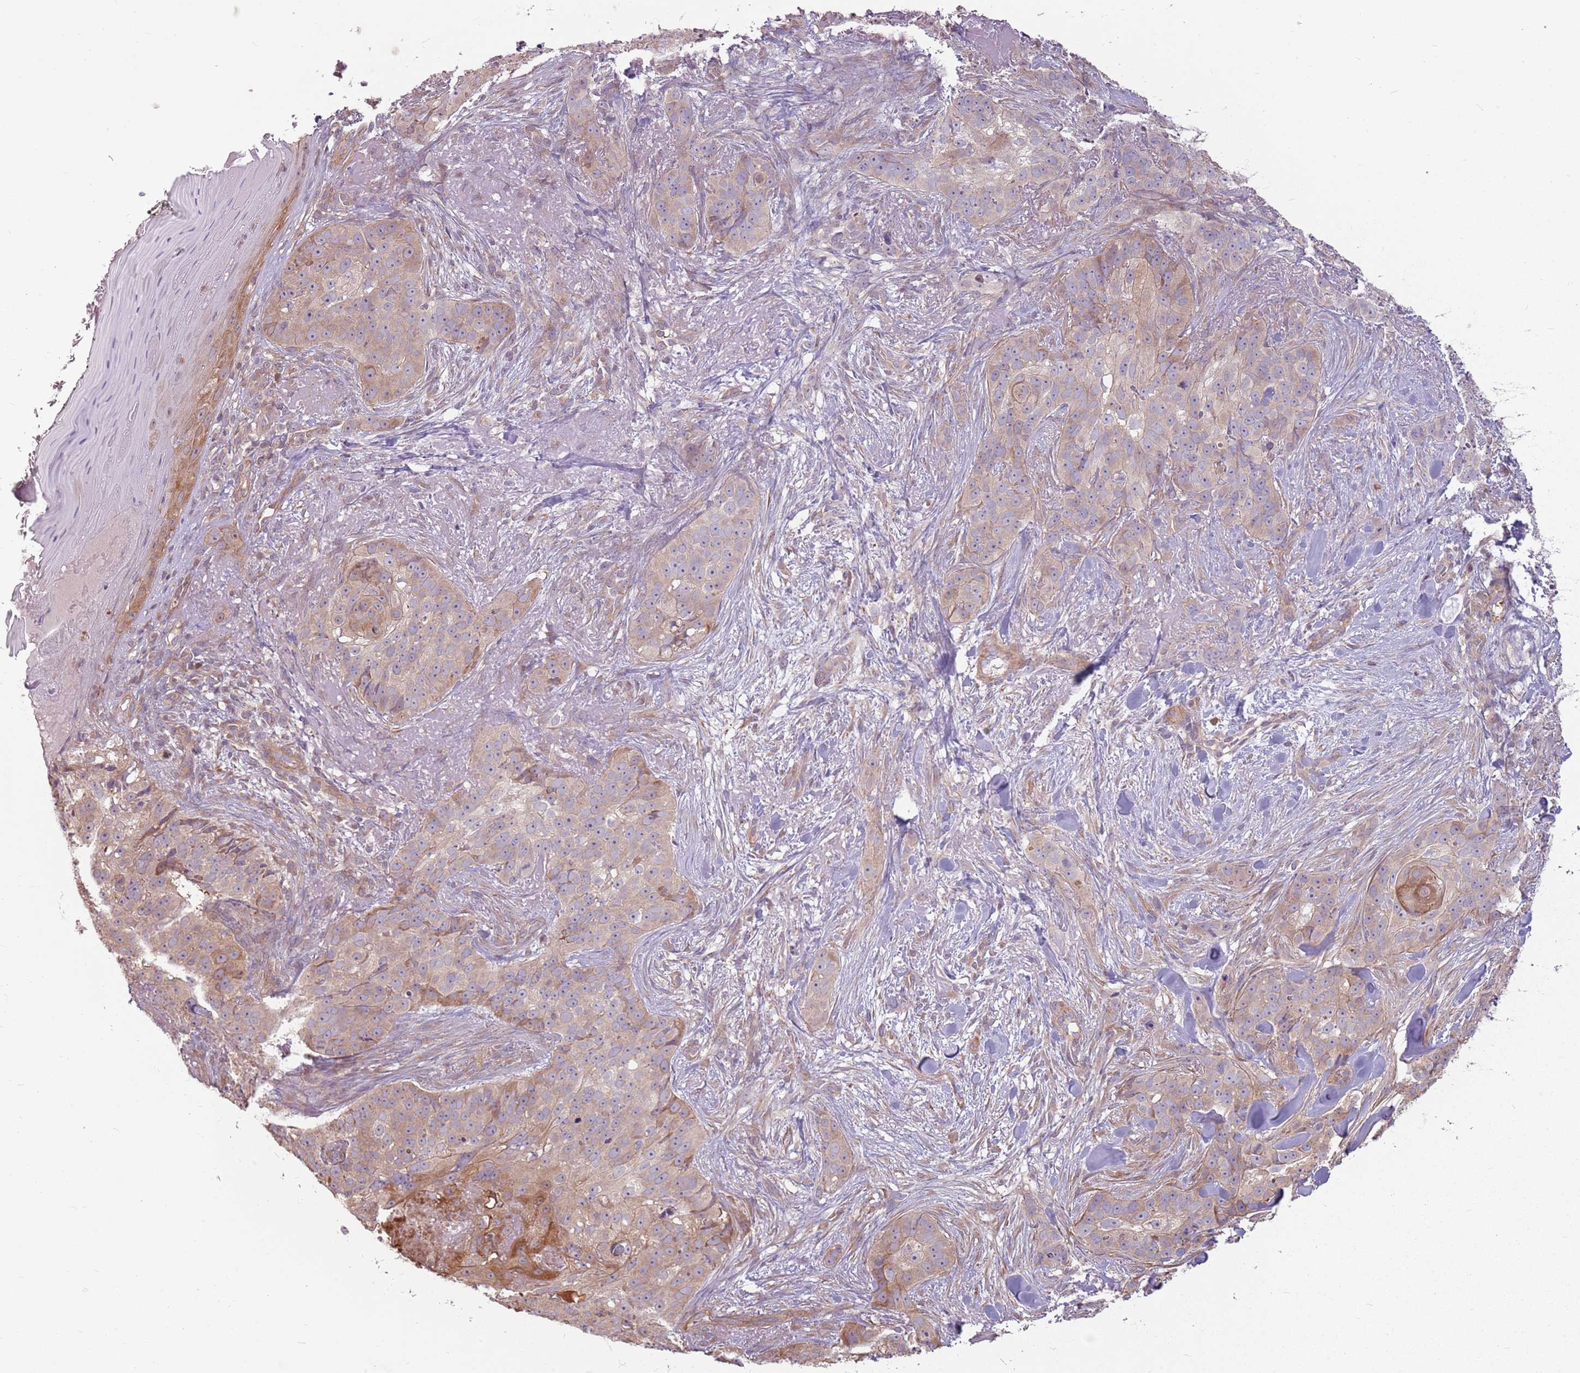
{"staining": {"intensity": "weak", "quantity": "25%-75%", "location": "cytoplasmic/membranous"}, "tissue": "skin cancer", "cell_type": "Tumor cells", "image_type": "cancer", "snomed": [{"axis": "morphology", "description": "Basal cell carcinoma"}, {"axis": "topography", "description": "Skin"}], "caption": "There is low levels of weak cytoplasmic/membranous expression in tumor cells of skin cancer, as demonstrated by immunohistochemical staining (brown color).", "gene": "RPL21", "patient": {"sex": "female", "age": 92}}